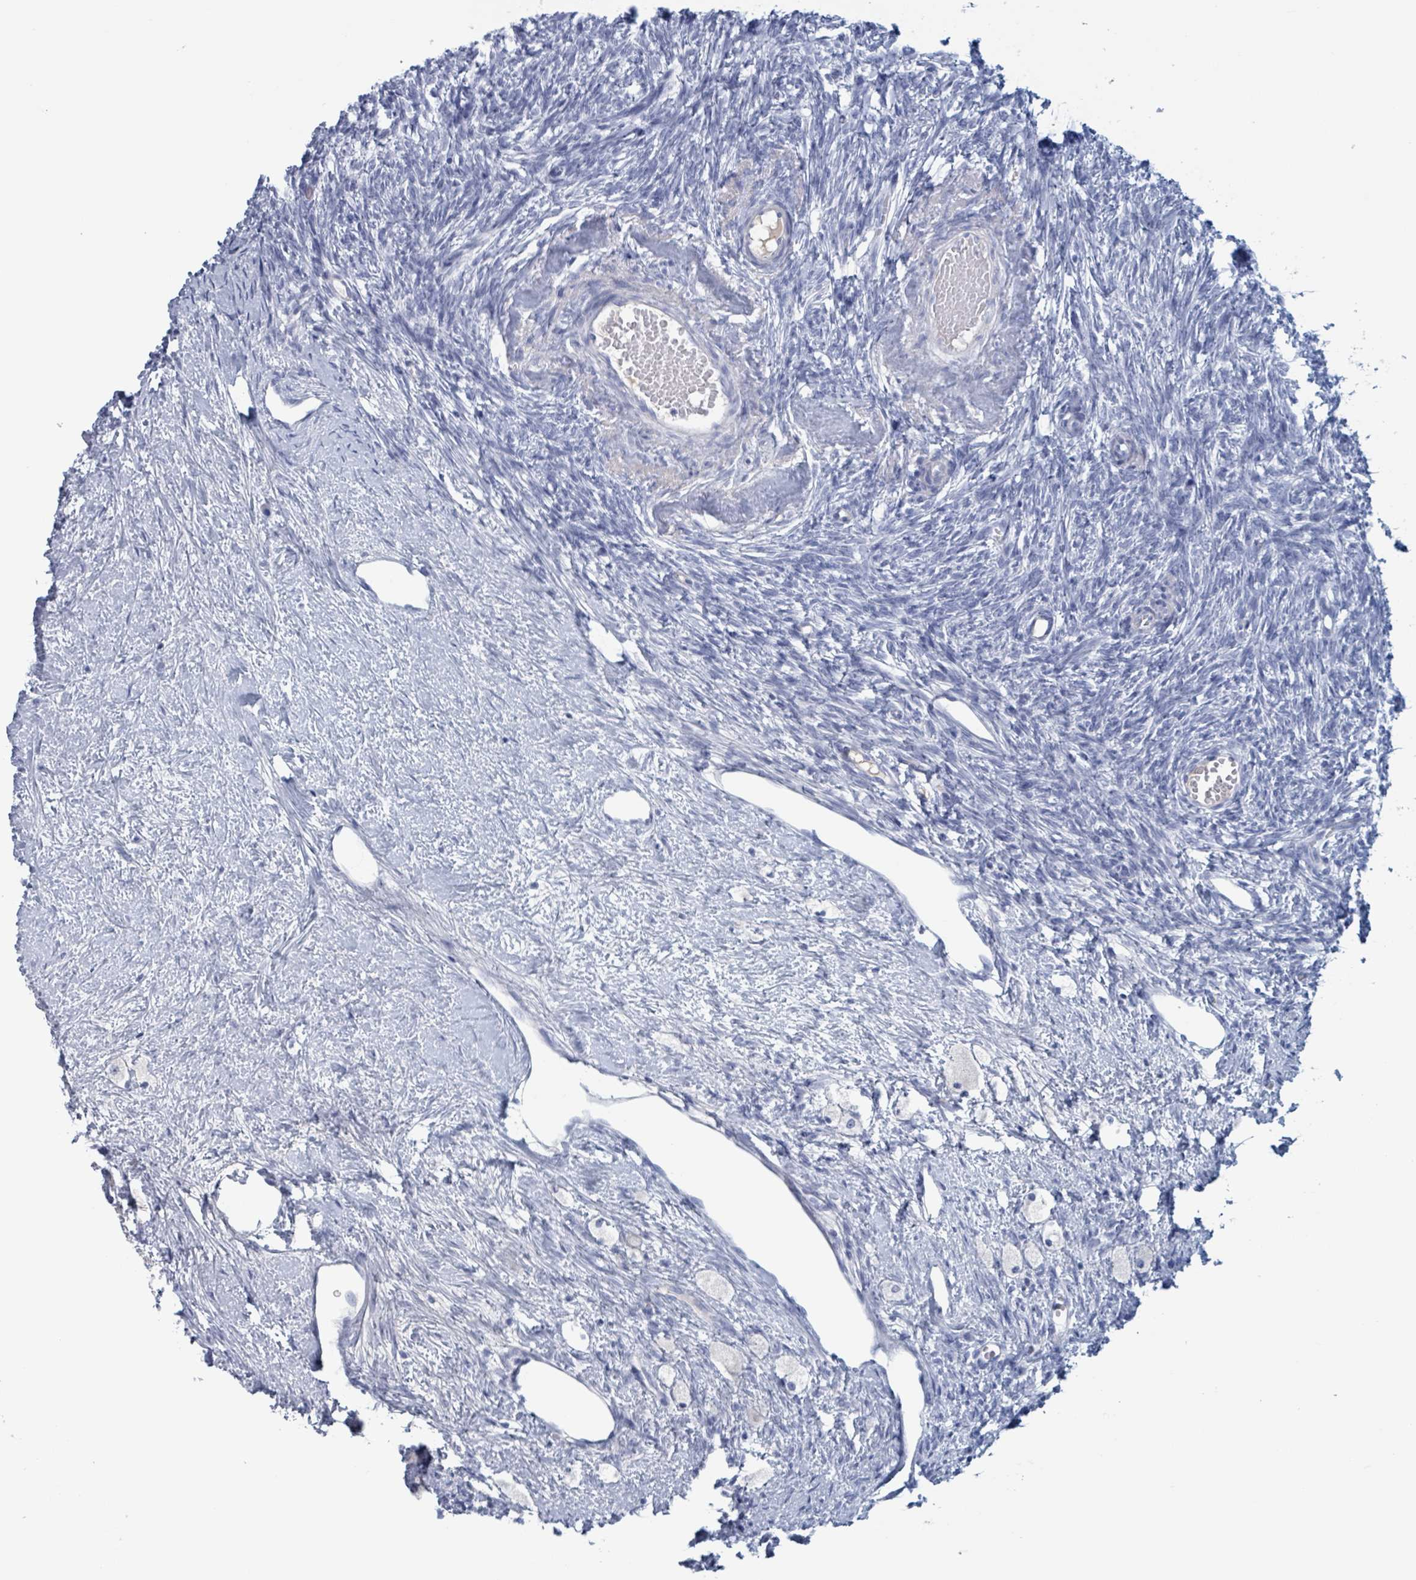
{"staining": {"intensity": "negative", "quantity": "none", "location": "none"}, "tissue": "ovary", "cell_type": "Follicle cells", "image_type": "normal", "snomed": [{"axis": "morphology", "description": "Normal tissue, NOS"}, {"axis": "topography", "description": "Ovary"}], "caption": "A micrograph of ovary stained for a protein reveals no brown staining in follicle cells. Brightfield microscopy of immunohistochemistry stained with DAB (brown) and hematoxylin (blue), captured at high magnification.", "gene": "KLK4", "patient": {"sex": "female", "age": 51}}